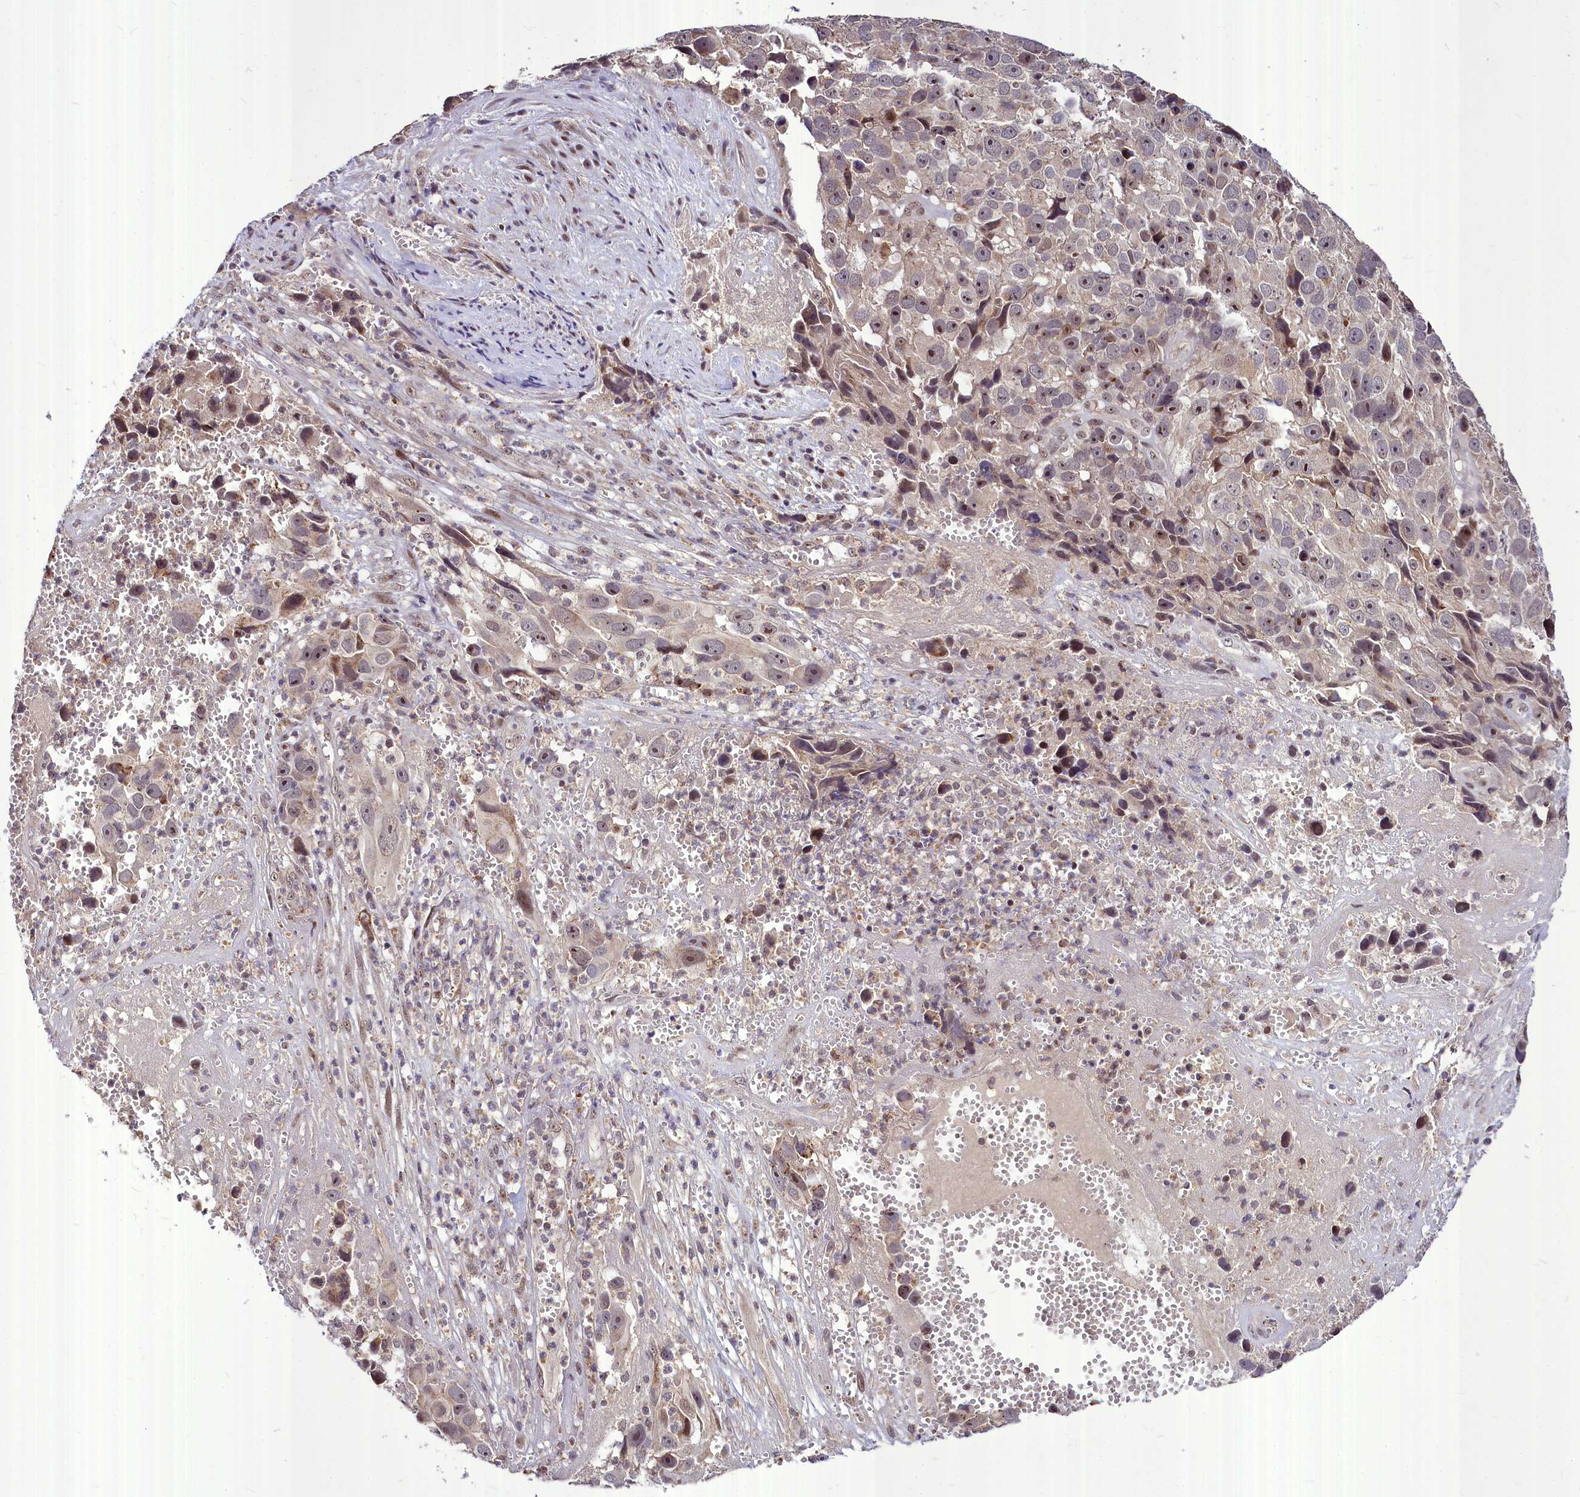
{"staining": {"intensity": "weak", "quantity": "25%-75%", "location": "nuclear"}, "tissue": "melanoma", "cell_type": "Tumor cells", "image_type": "cancer", "snomed": [{"axis": "morphology", "description": "Malignant melanoma, NOS"}, {"axis": "topography", "description": "Skin"}], "caption": "Tumor cells reveal low levels of weak nuclear staining in about 25%-75% of cells in human melanoma. (DAB (3,3'-diaminobenzidine) = brown stain, brightfield microscopy at high magnification).", "gene": "MAML2", "patient": {"sex": "male", "age": 84}}